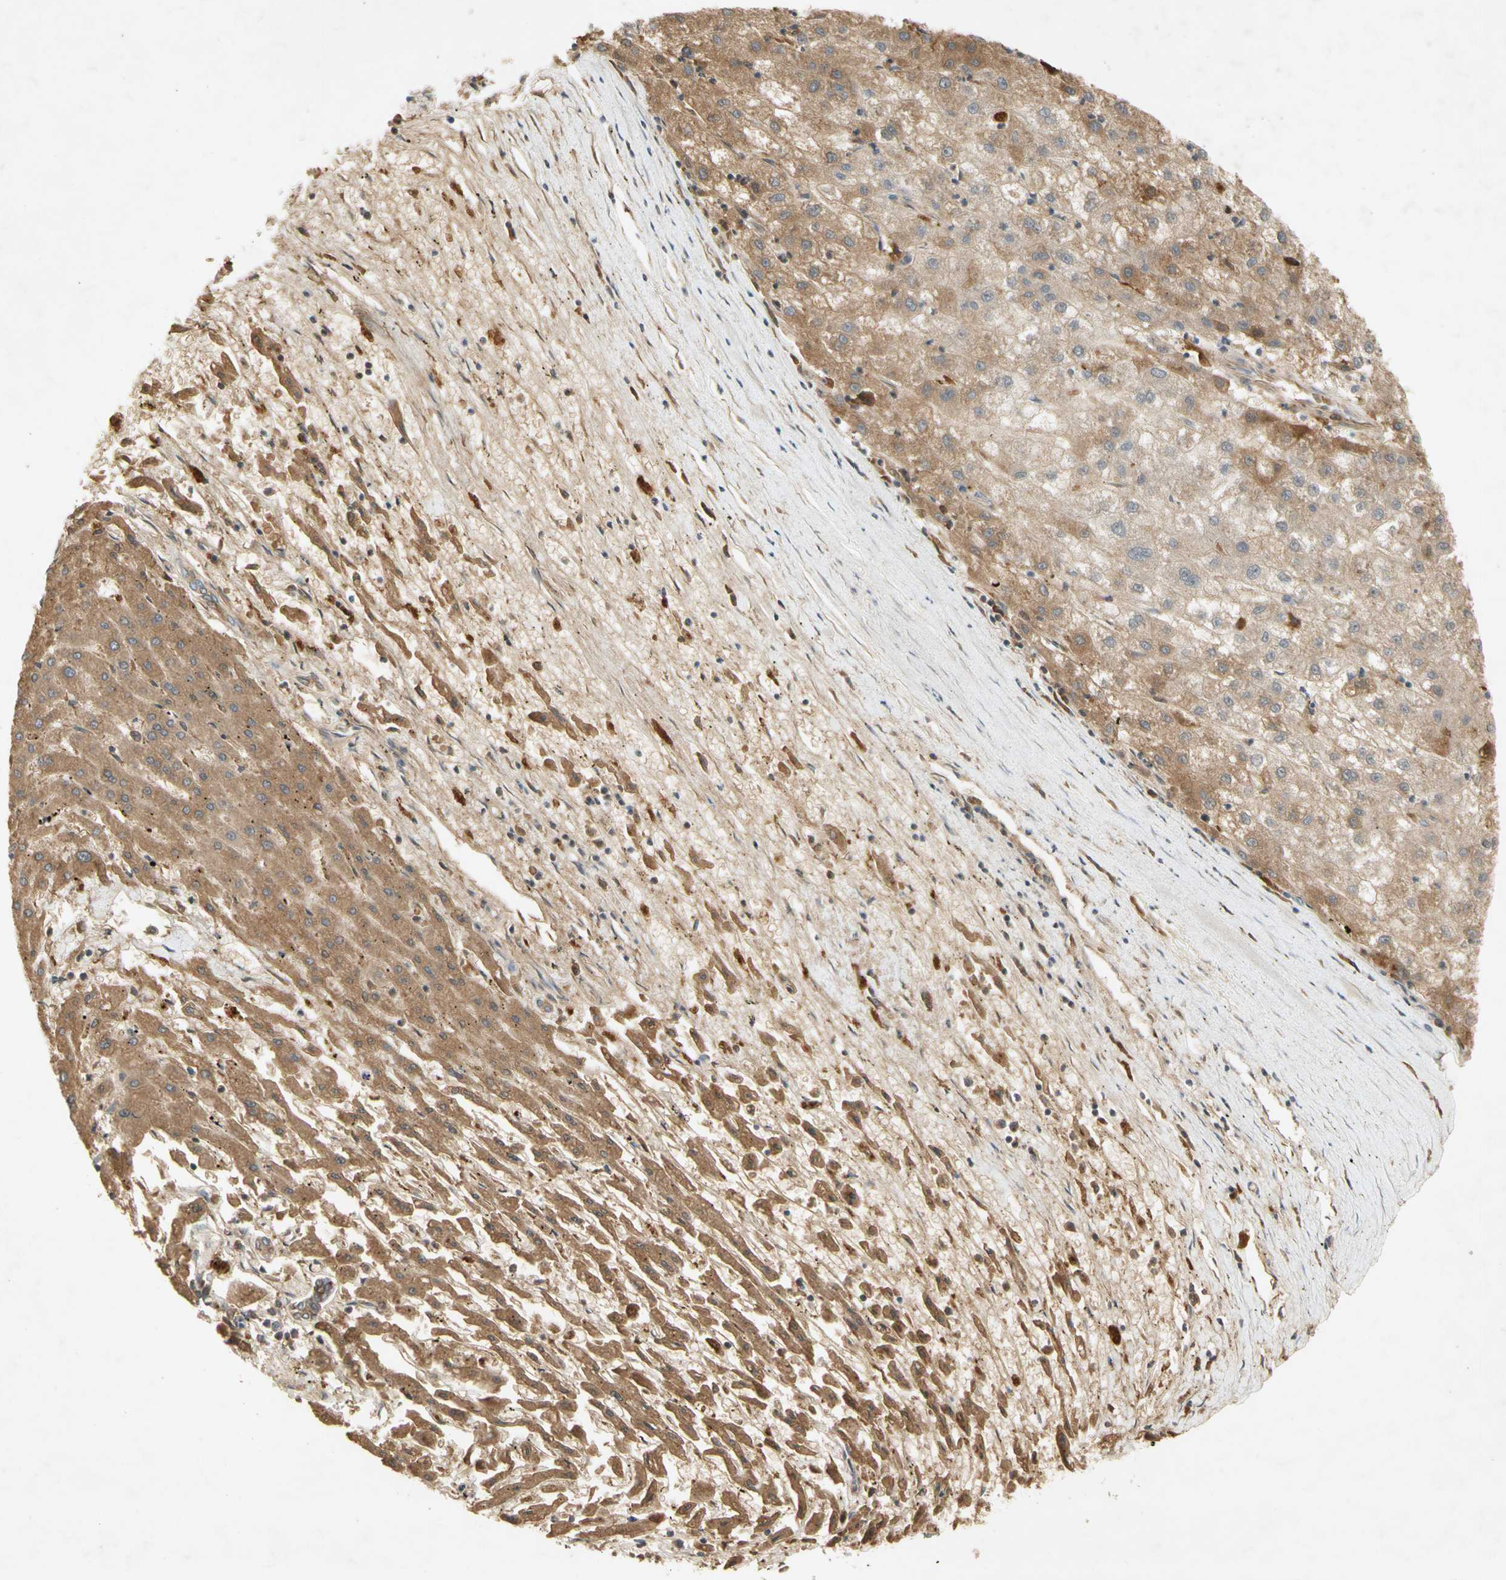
{"staining": {"intensity": "weak", "quantity": "25%-75%", "location": "cytoplasmic/membranous"}, "tissue": "liver cancer", "cell_type": "Tumor cells", "image_type": "cancer", "snomed": [{"axis": "morphology", "description": "Carcinoma, Hepatocellular, NOS"}, {"axis": "topography", "description": "Liver"}], "caption": "Weak cytoplasmic/membranous staining is seen in approximately 25%-75% of tumor cells in liver cancer.", "gene": "NRG4", "patient": {"sex": "male", "age": 72}}